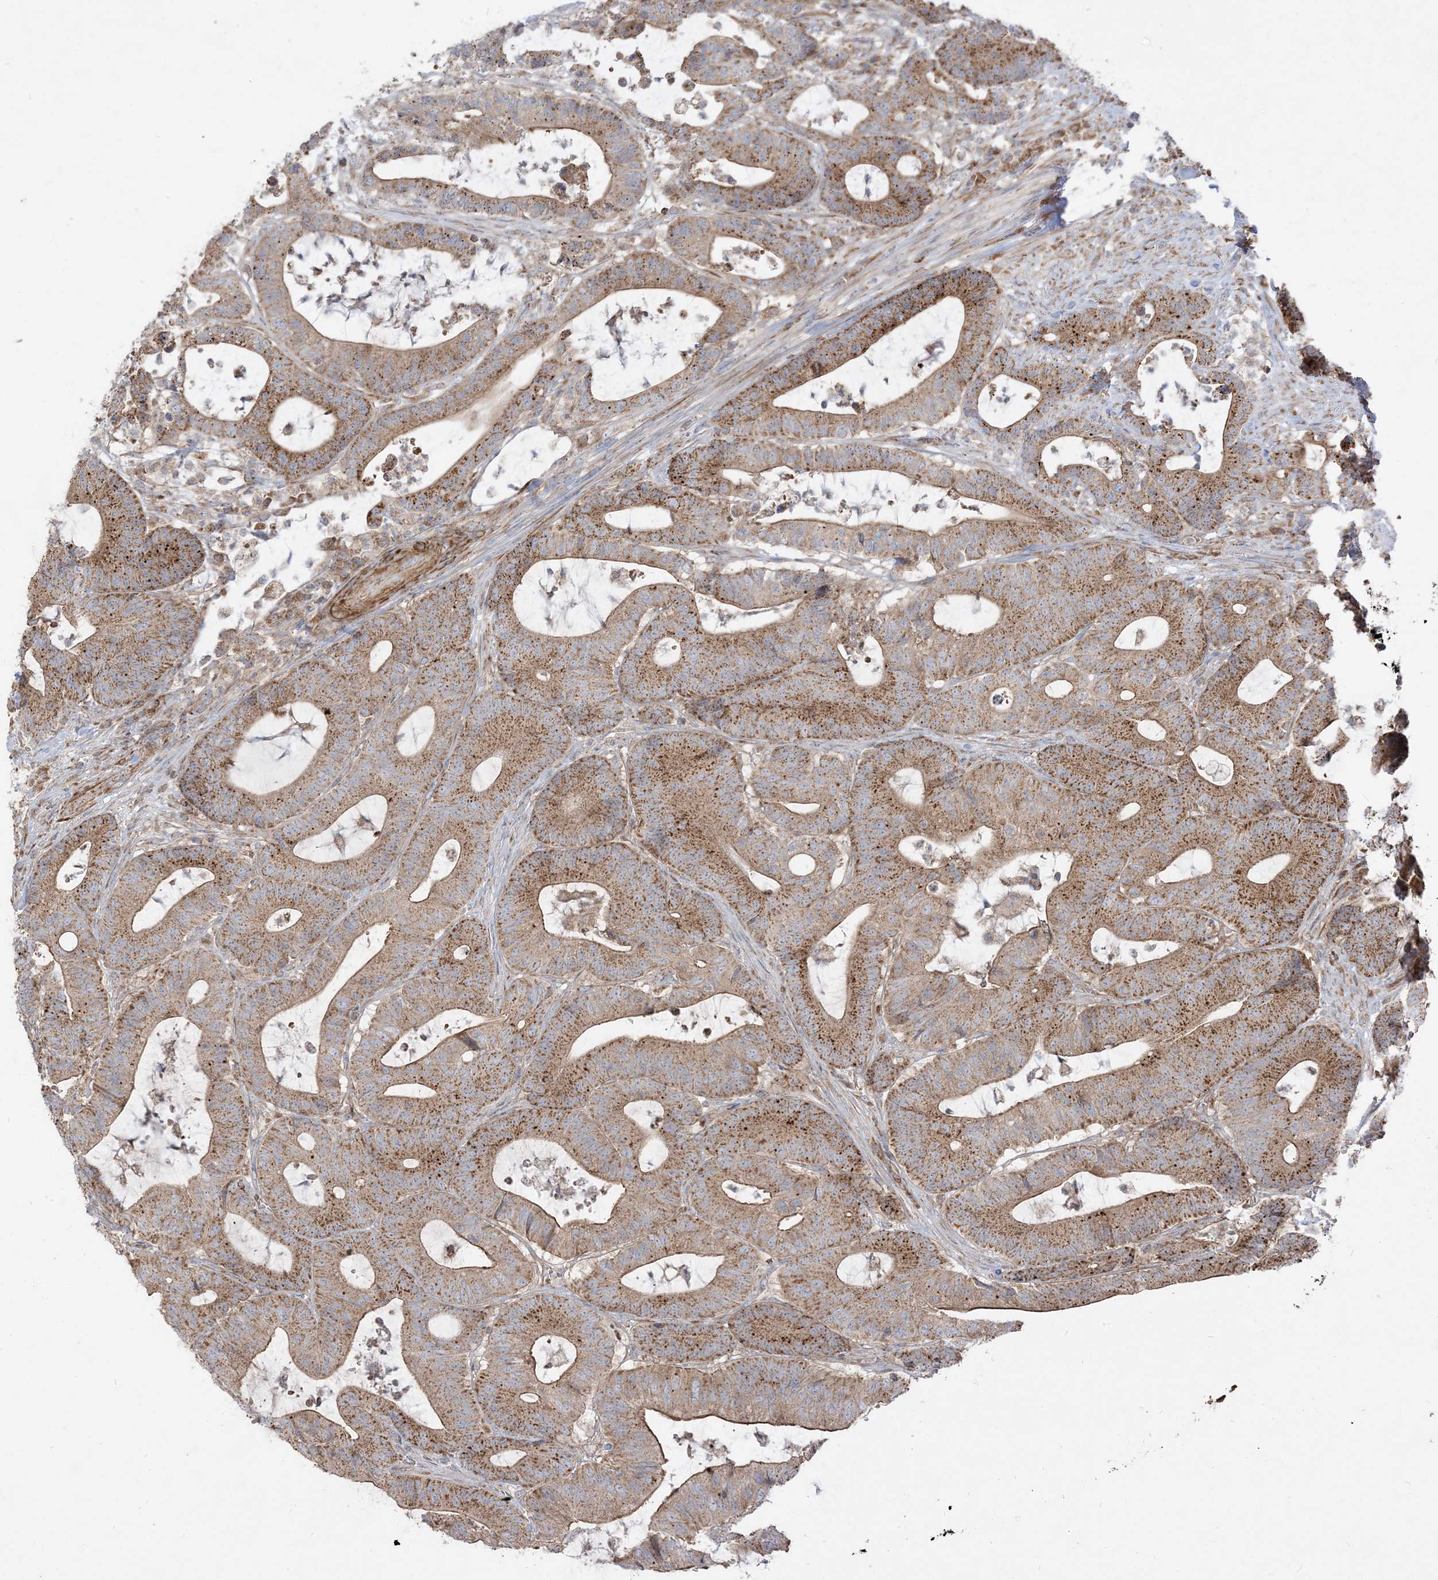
{"staining": {"intensity": "moderate", "quantity": ">75%", "location": "cytoplasmic/membranous"}, "tissue": "colorectal cancer", "cell_type": "Tumor cells", "image_type": "cancer", "snomed": [{"axis": "morphology", "description": "Adenocarcinoma, NOS"}, {"axis": "topography", "description": "Colon"}], "caption": "IHC staining of adenocarcinoma (colorectal), which shows medium levels of moderate cytoplasmic/membranous positivity in about >75% of tumor cells indicating moderate cytoplasmic/membranous protein expression. The staining was performed using DAB (3,3'-diaminobenzidine) (brown) for protein detection and nuclei were counterstained in hematoxylin (blue).", "gene": "AARS2", "patient": {"sex": "female", "age": 84}}